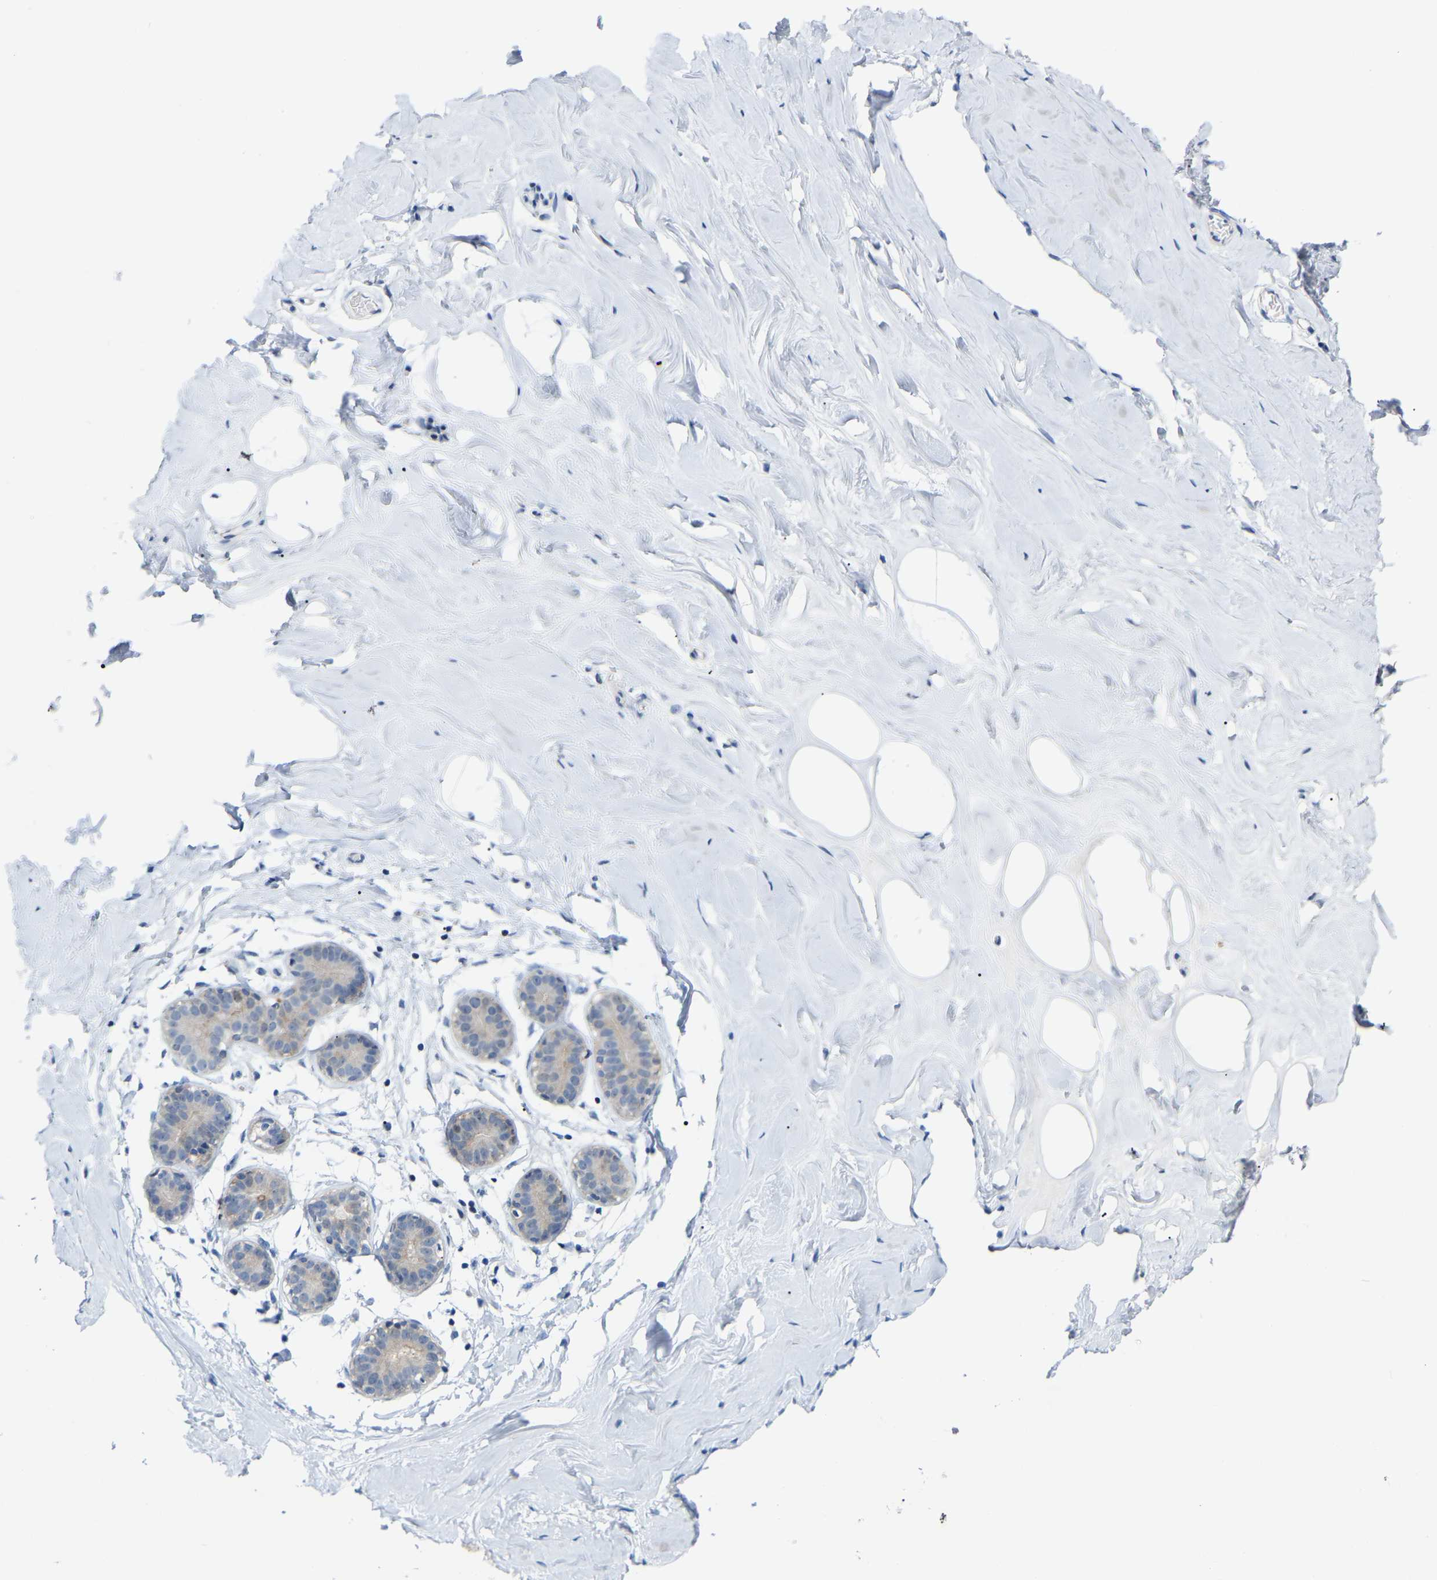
{"staining": {"intensity": "weak", "quantity": "25%-75%", "location": "cytoplasmic/membranous"}, "tissue": "adipose tissue", "cell_type": "Adipocytes", "image_type": "normal", "snomed": [{"axis": "morphology", "description": "Normal tissue, NOS"}, {"axis": "morphology", "description": "Fibrosis, NOS"}, {"axis": "topography", "description": "Breast"}, {"axis": "topography", "description": "Adipose tissue"}], "caption": "This is an image of IHC staining of benign adipose tissue, which shows weak positivity in the cytoplasmic/membranous of adipocytes.", "gene": "ABTB2", "patient": {"sex": "female", "age": 39}}